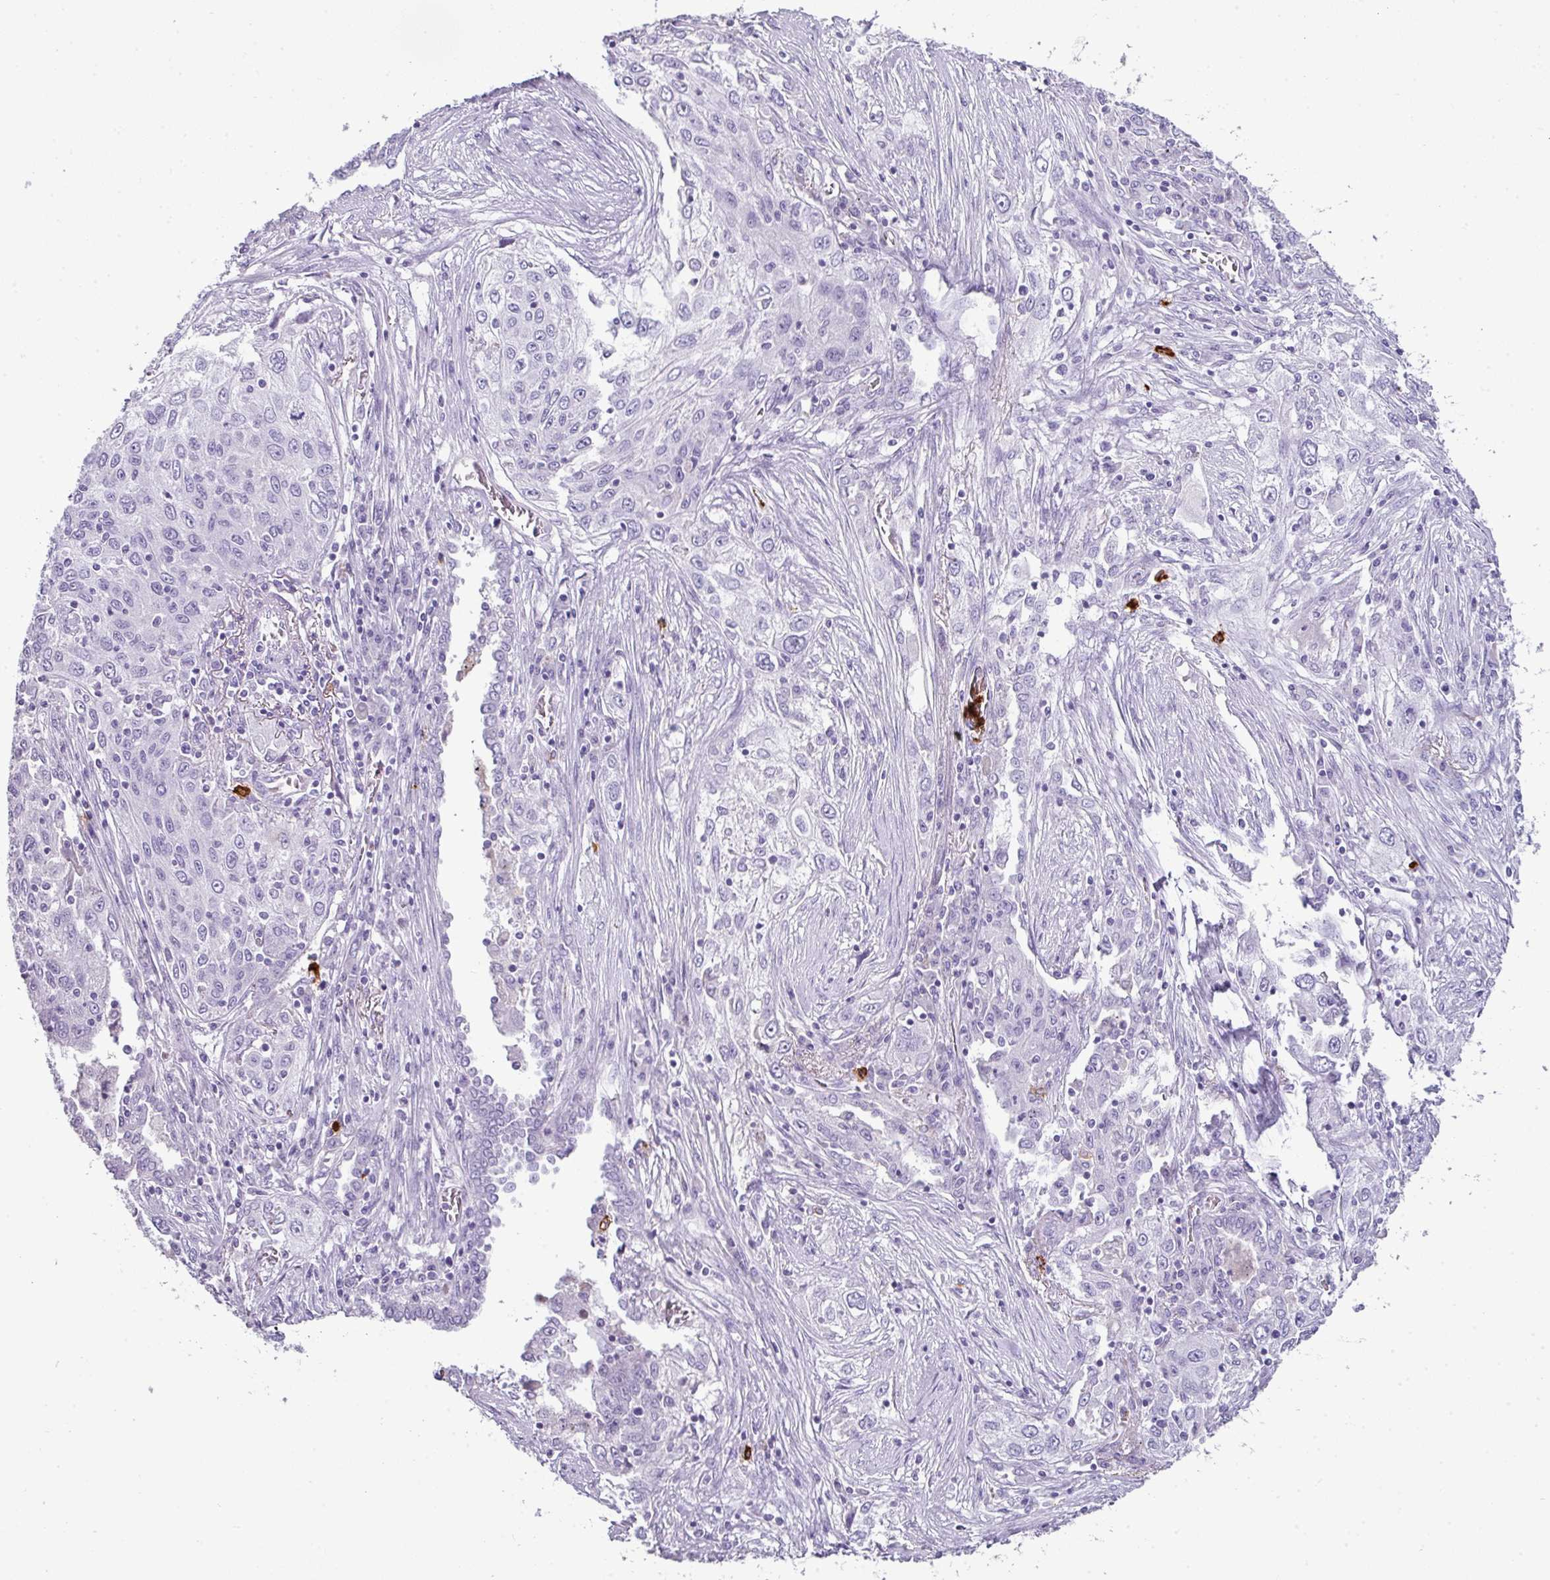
{"staining": {"intensity": "negative", "quantity": "none", "location": "none"}, "tissue": "lung cancer", "cell_type": "Tumor cells", "image_type": "cancer", "snomed": [{"axis": "morphology", "description": "Squamous cell carcinoma, NOS"}, {"axis": "topography", "description": "Lung"}], "caption": "The micrograph exhibits no significant staining in tumor cells of lung squamous cell carcinoma.", "gene": "CTSG", "patient": {"sex": "female", "age": 69}}